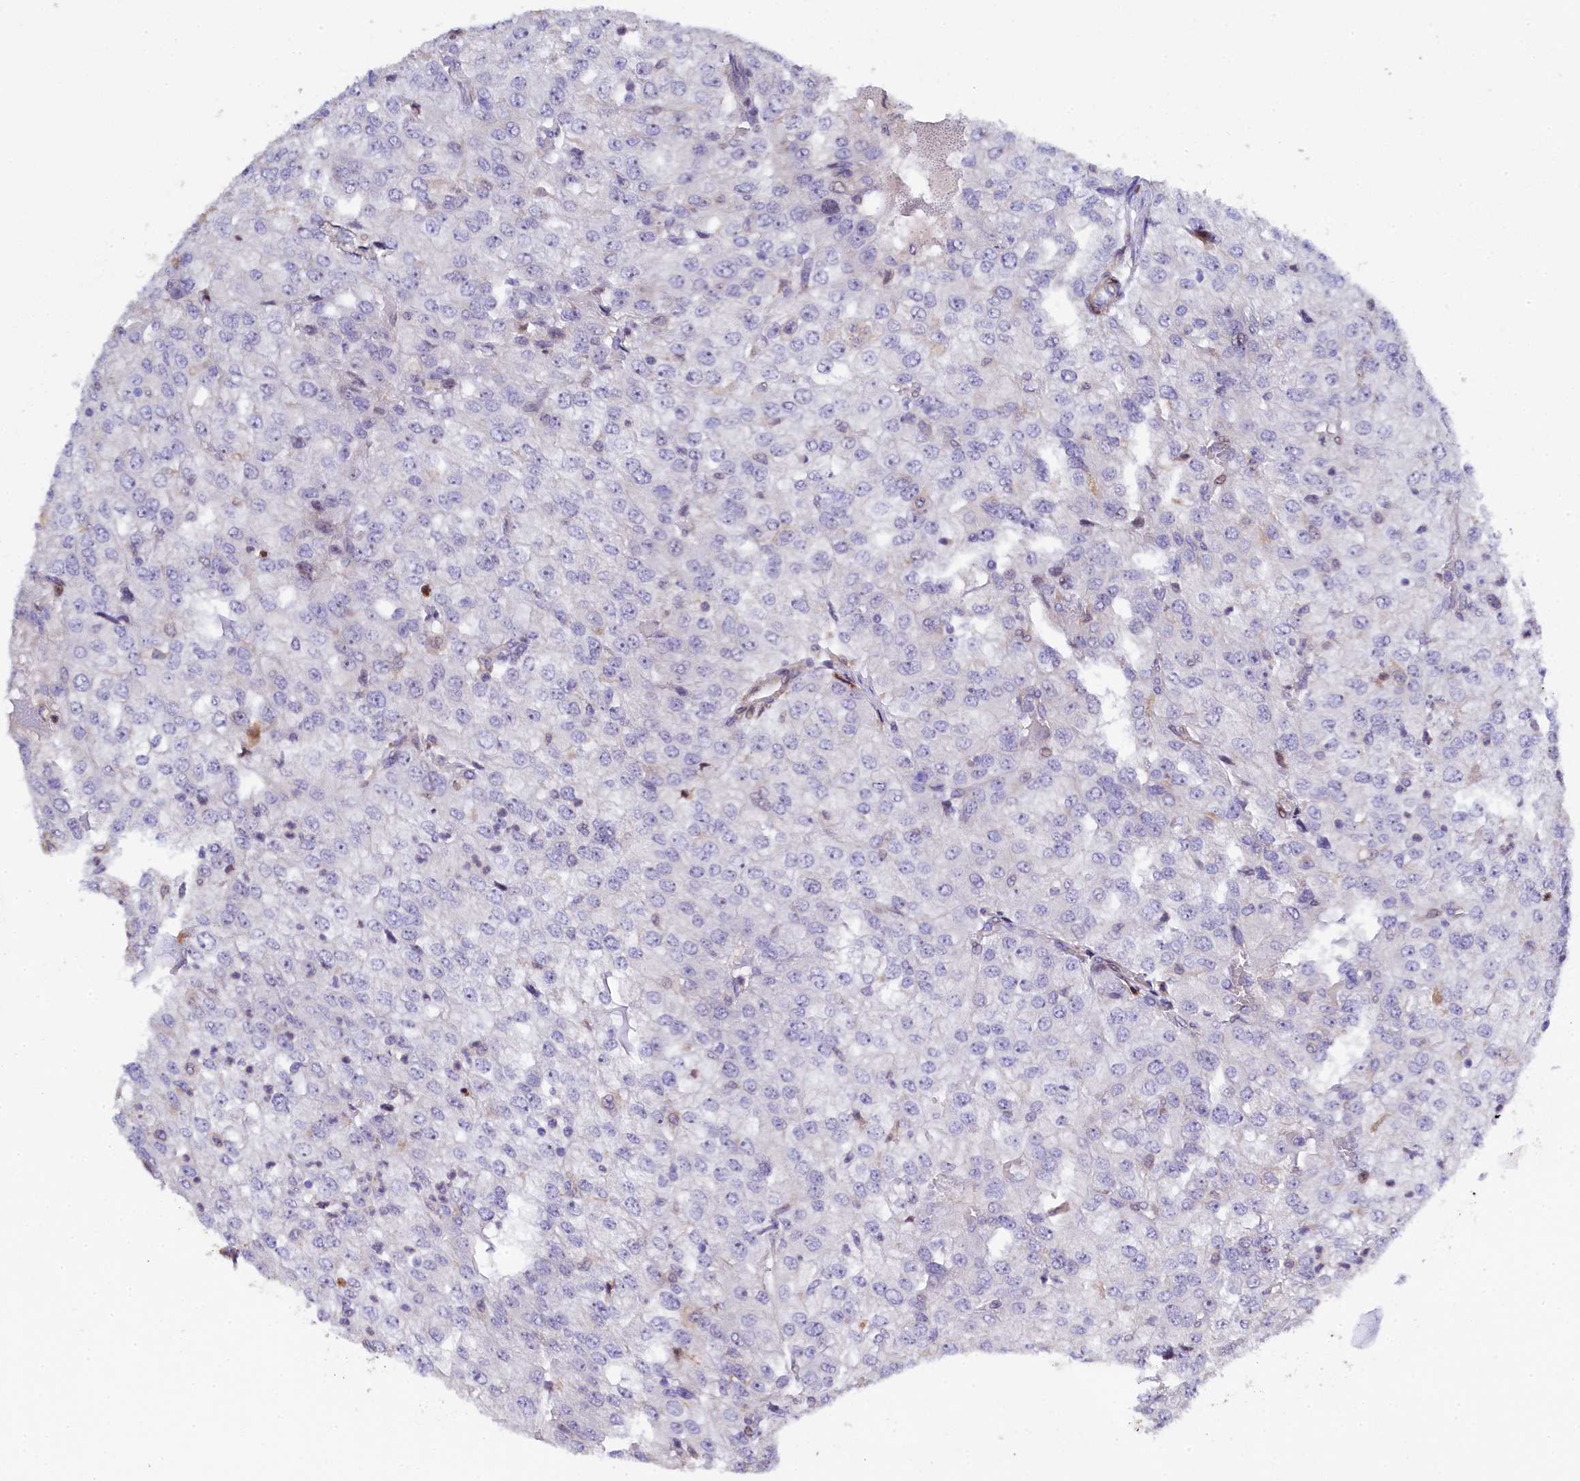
{"staining": {"intensity": "negative", "quantity": "none", "location": "none"}, "tissue": "renal cancer", "cell_type": "Tumor cells", "image_type": "cancer", "snomed": [{"axis": "morphology", "description": "Adenocarcinoma, NOS"}, {"axis": "topography", "description": "Kidney"}], "caption": "DAB immunohistochemical staining of renal cancer (adenocarcinoma) demonstrates no significant expression in tumor cells.", "gene": "TGDS", "patient": {"sex": "female", "age": 54}}